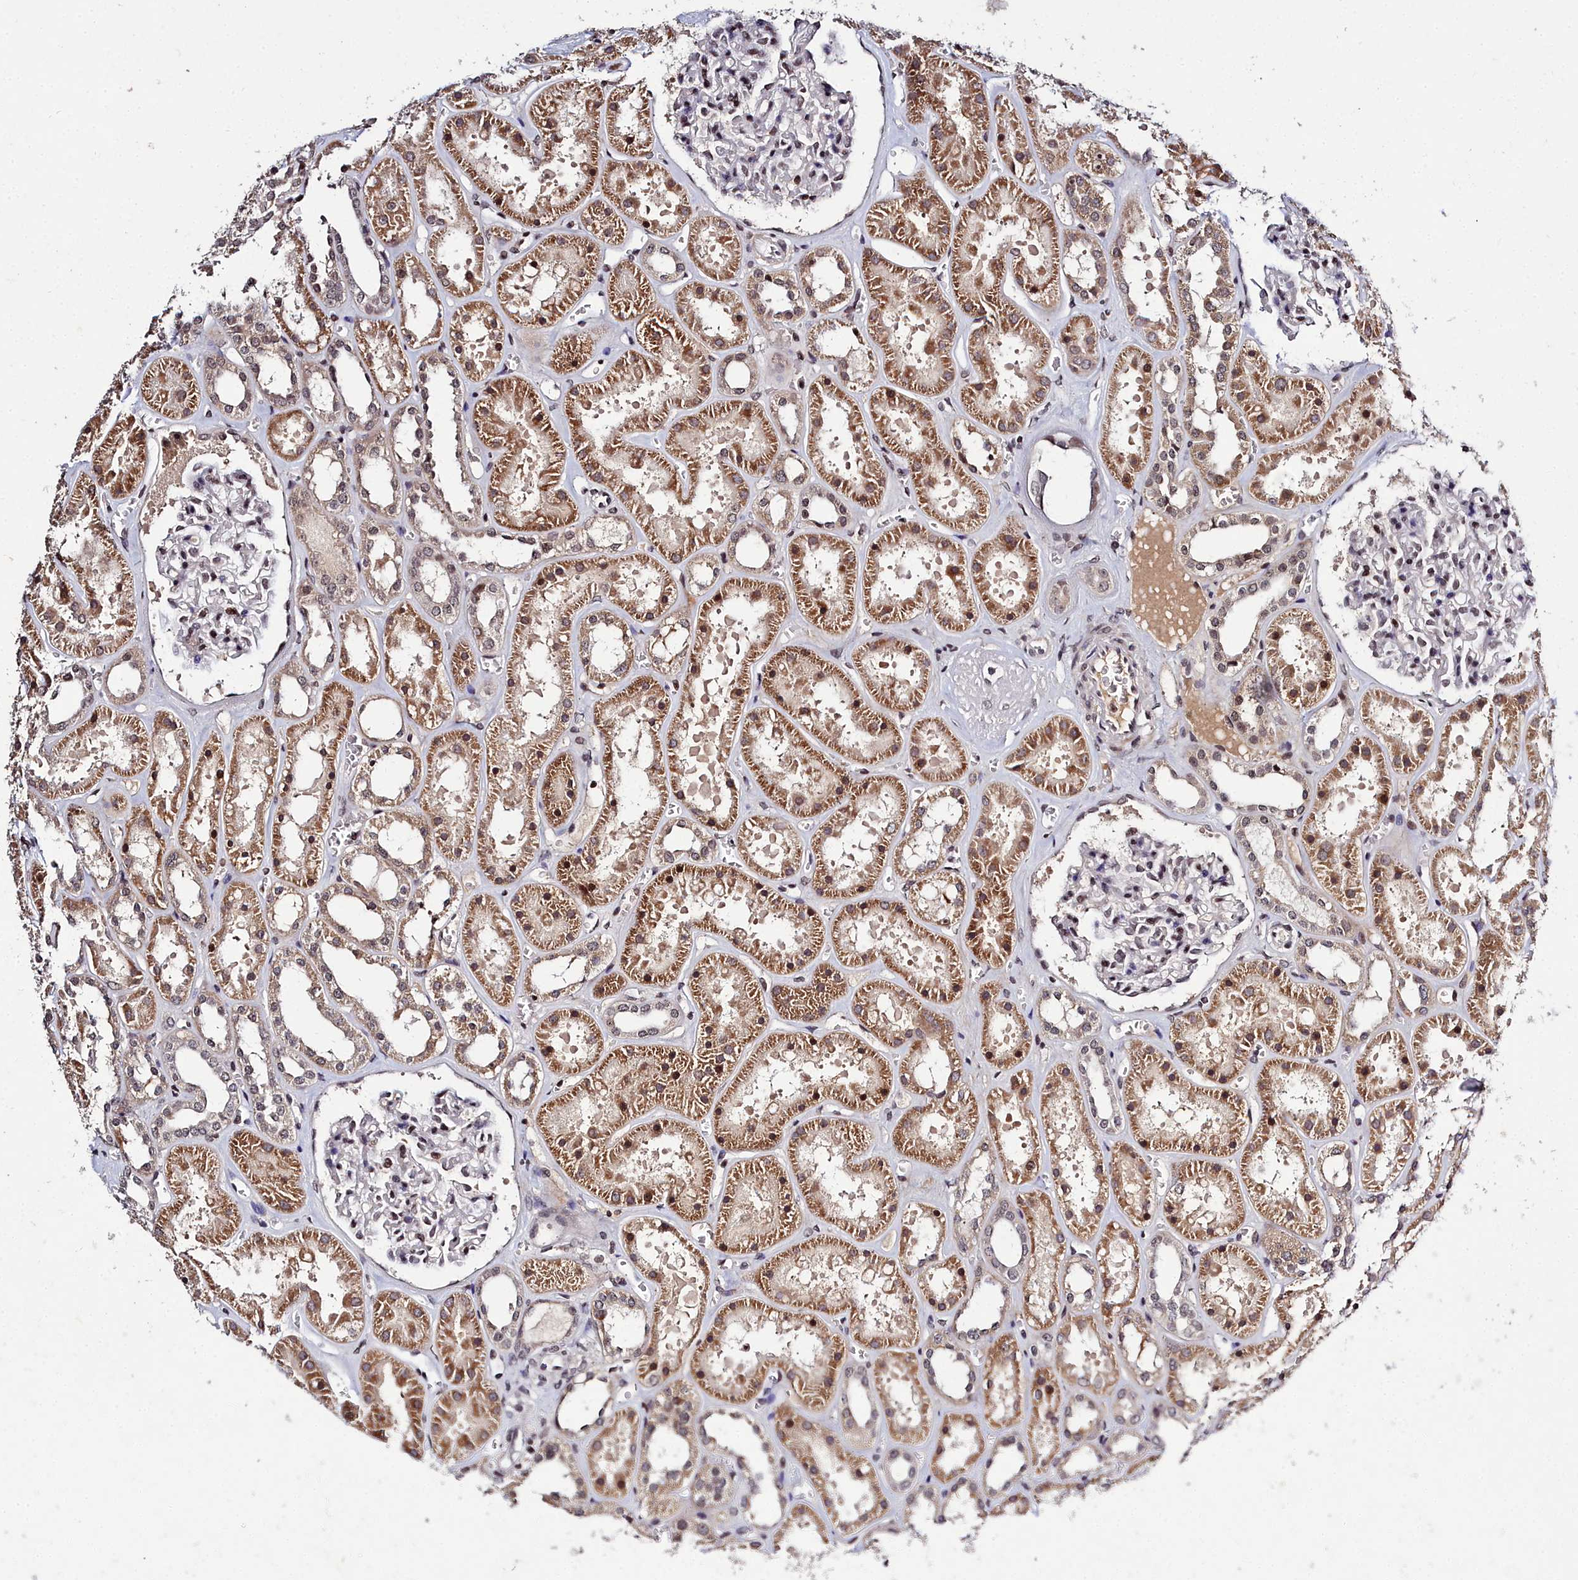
{"staining": {"intensity": "weak", "quantity": "25%-75%", "location": "nuclear"}, "tissue": "kidney", "cell_type": "Cells in glomeruli", "image_type": "normal", "snomed": [{"axis": "morphology", "description": "Normal tissue, NOS"}, {"axis": "topography", "description": "Kidney"}], "caption": "Unremarkable kidney shows weak nuclear expression in about 25%-75% of cells in glomeruli.", "gene": "FZD4", "patient": {"sex": "female", "age": 41}}